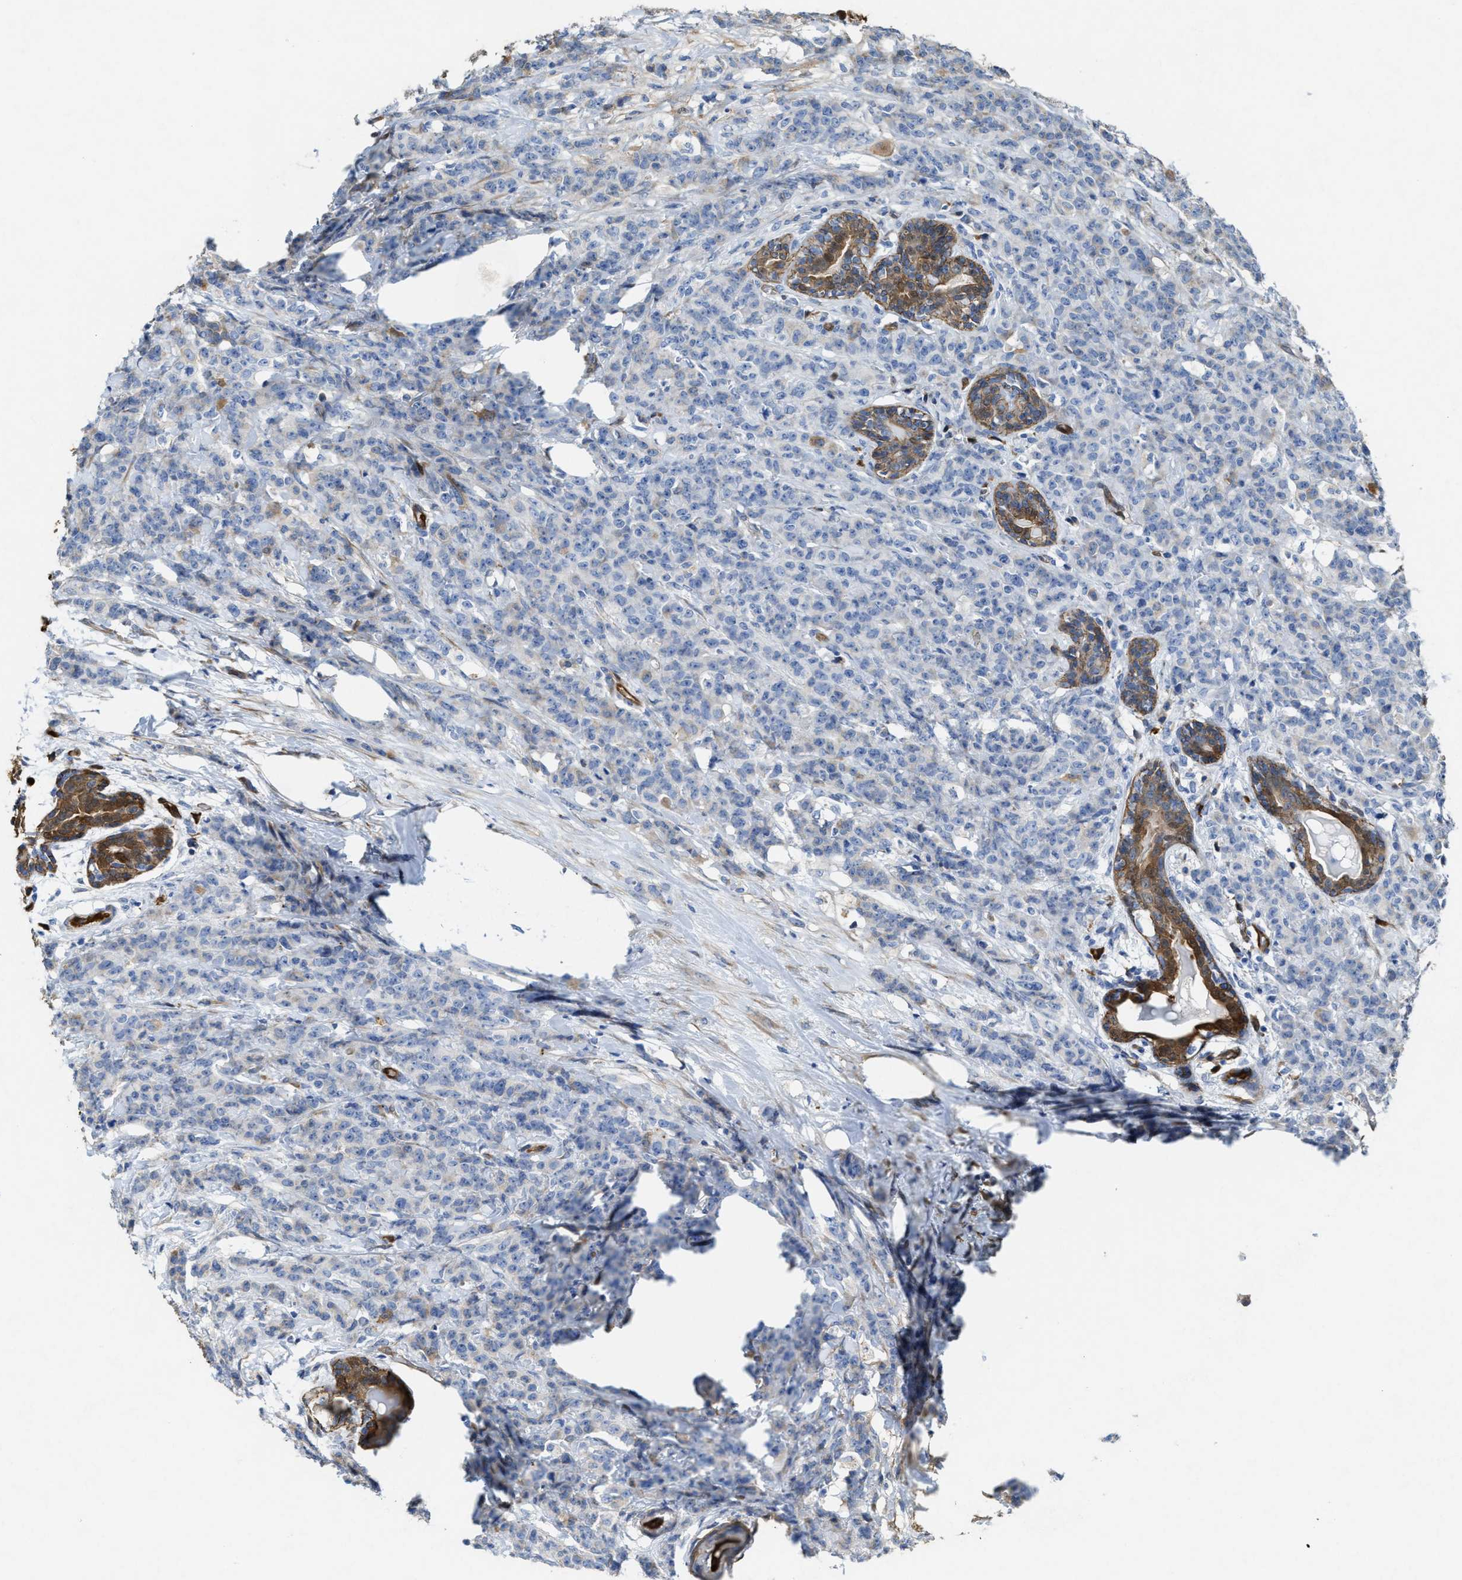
{"staining": {"intensity": "negative", "quantity": "none", "location": "none"}, "tissue": "breast cancer", "cell_type": "Tumor cells", "image_type": "cancer", "snomed": [{"axis": "morphology", "description": "Normal tissue, NOS"}, {"axis": "morphology", "description": "Duct carcinoma"}, {"axis": "topography", "description": "Breast"}], "caption": "The immunohistochemistry micrograph has no significant expression in tumor cells of breast intraductal carcinoma tissue.", "gene": "ASS1", "patient": {"sex": "female", "age": 40}}